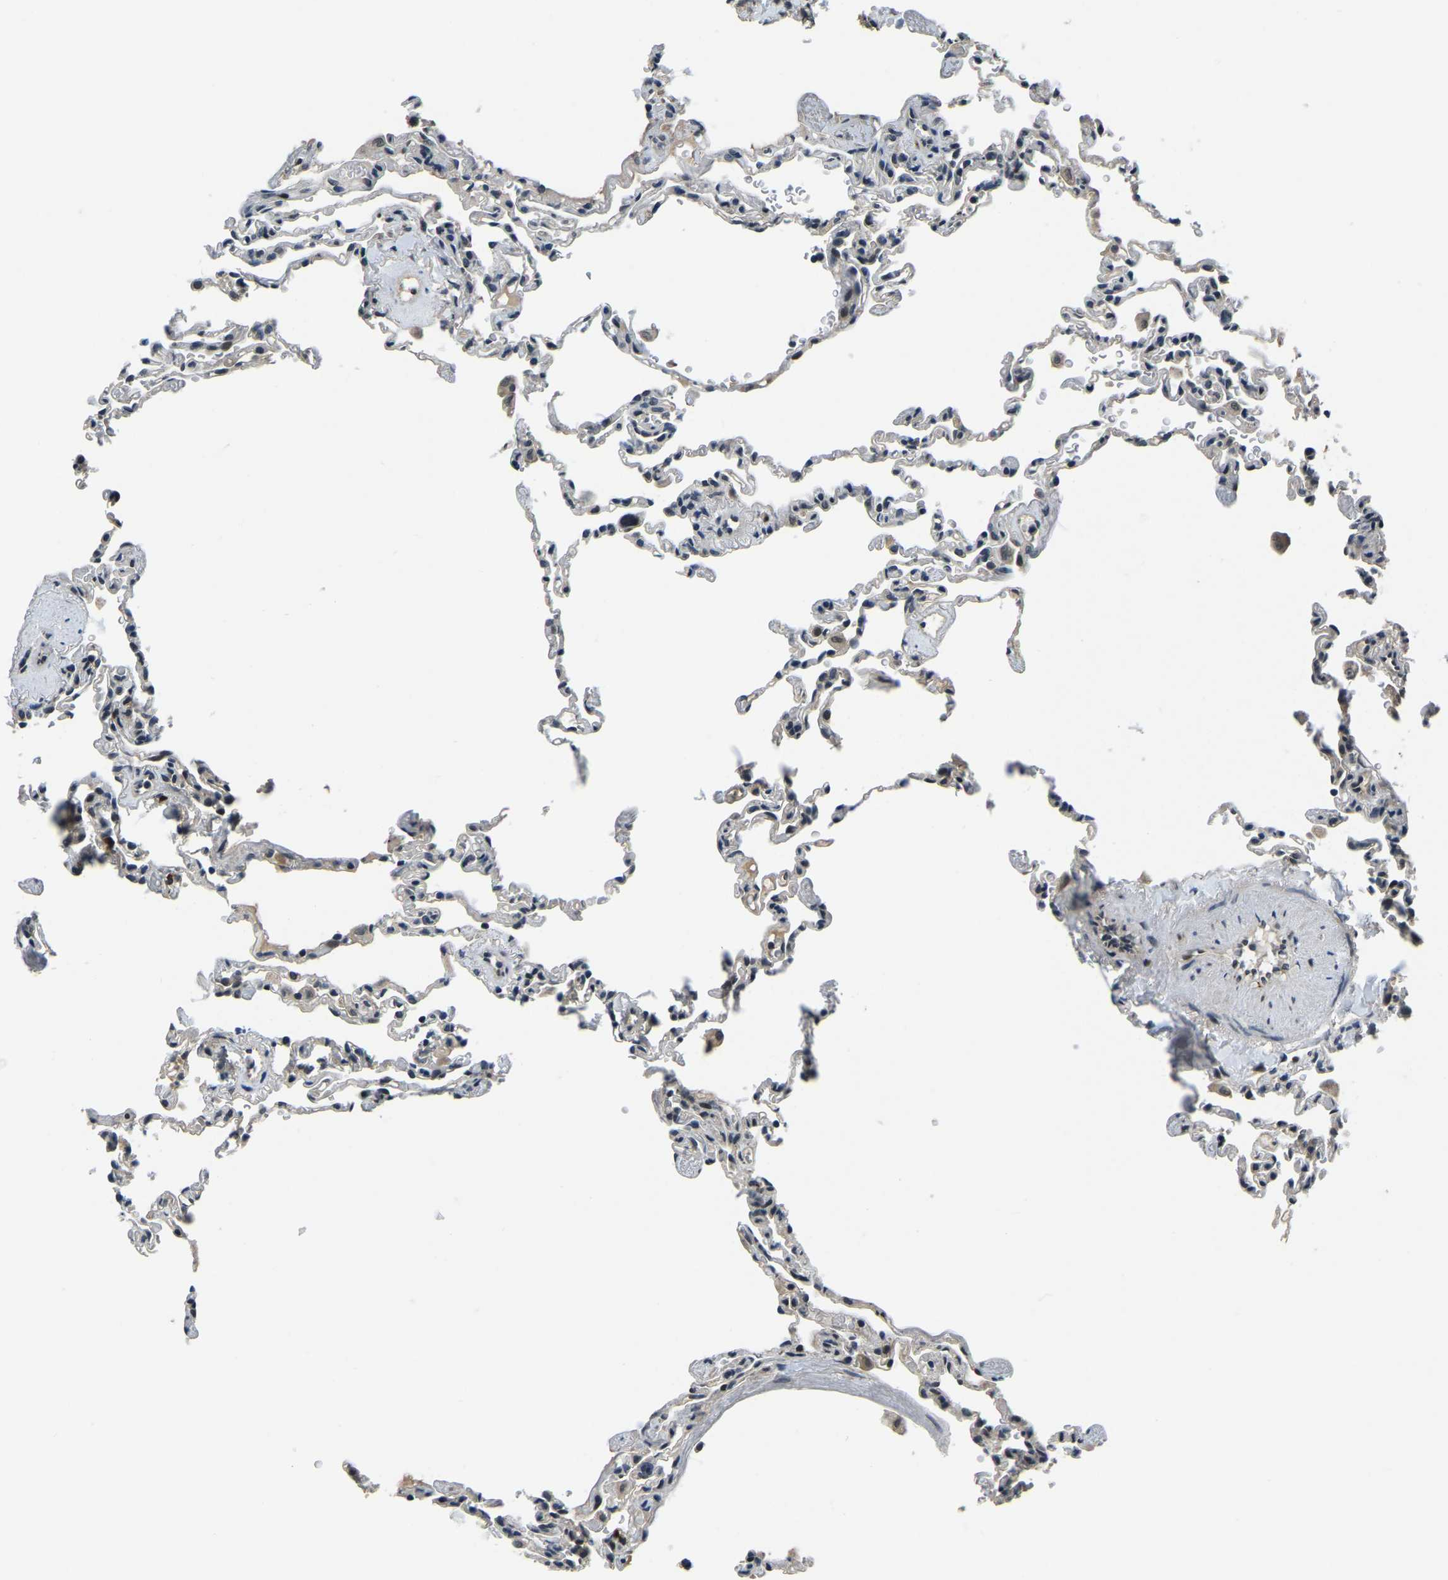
{"staining": {"intensity": "moderate", "quantity": "<25%", "location": "nuclear"}, "tissue": "lung", "cell_type": "Alveolar cells", "image_type": "normal", "snomed": [{"axis": "morphology", "description": "Normal tissue, NOS"}, {"axis": "topography", "description": "Lung"}], "caption": "Alveolar cells show low levels of moderate nuclear expression in about <25% of cells in benign lung. Nuclei are stained in blue.", "gene": "ING2", "patient": {"sex": "male", "age": 59}}